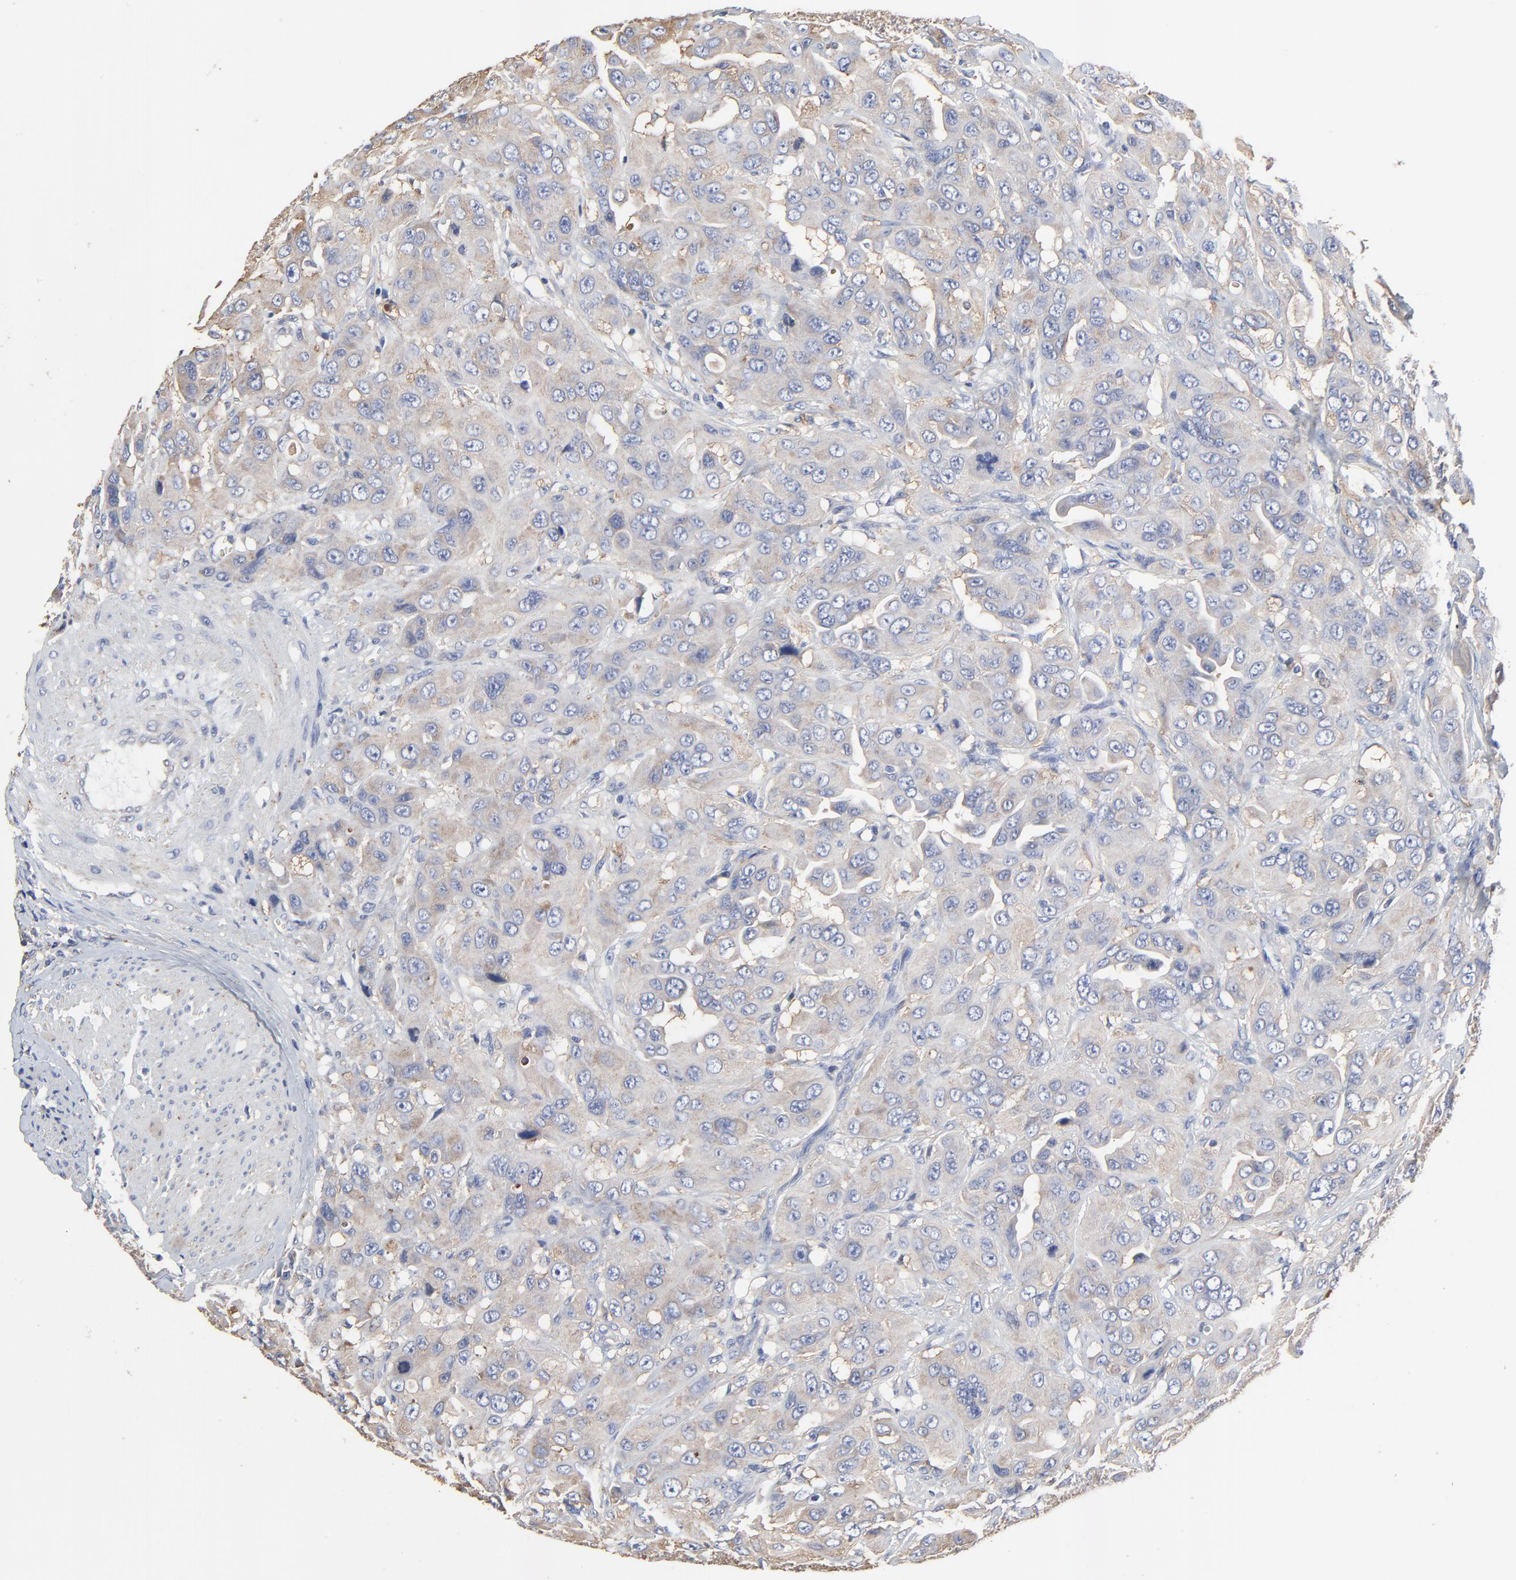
{"staining": {"intensity": "moderate", "quantity": ">75%", "location": "cytoplasmic/membranous"}, "tissue": "urothelial cancer", "cell_type": "Tumor cells", "image_type": "cancer", "snomed": [{"axis": "morphology", "description": "Urothelial carcinoma, High grade"}, {"axis": "topography", "description": "Urinary bladder"}], "caption": "High-power microscopy captured an immunohistochemistry histopathology image of urothelial carcinoma (high-grade), revealing moderate cytoplasmic/membranous positivity in about >75% of tumor cells. (IHC, brightfield microscopy, high magnification).", "gene": "NXF3", "patient": {"sex": "male", "age": 73}}